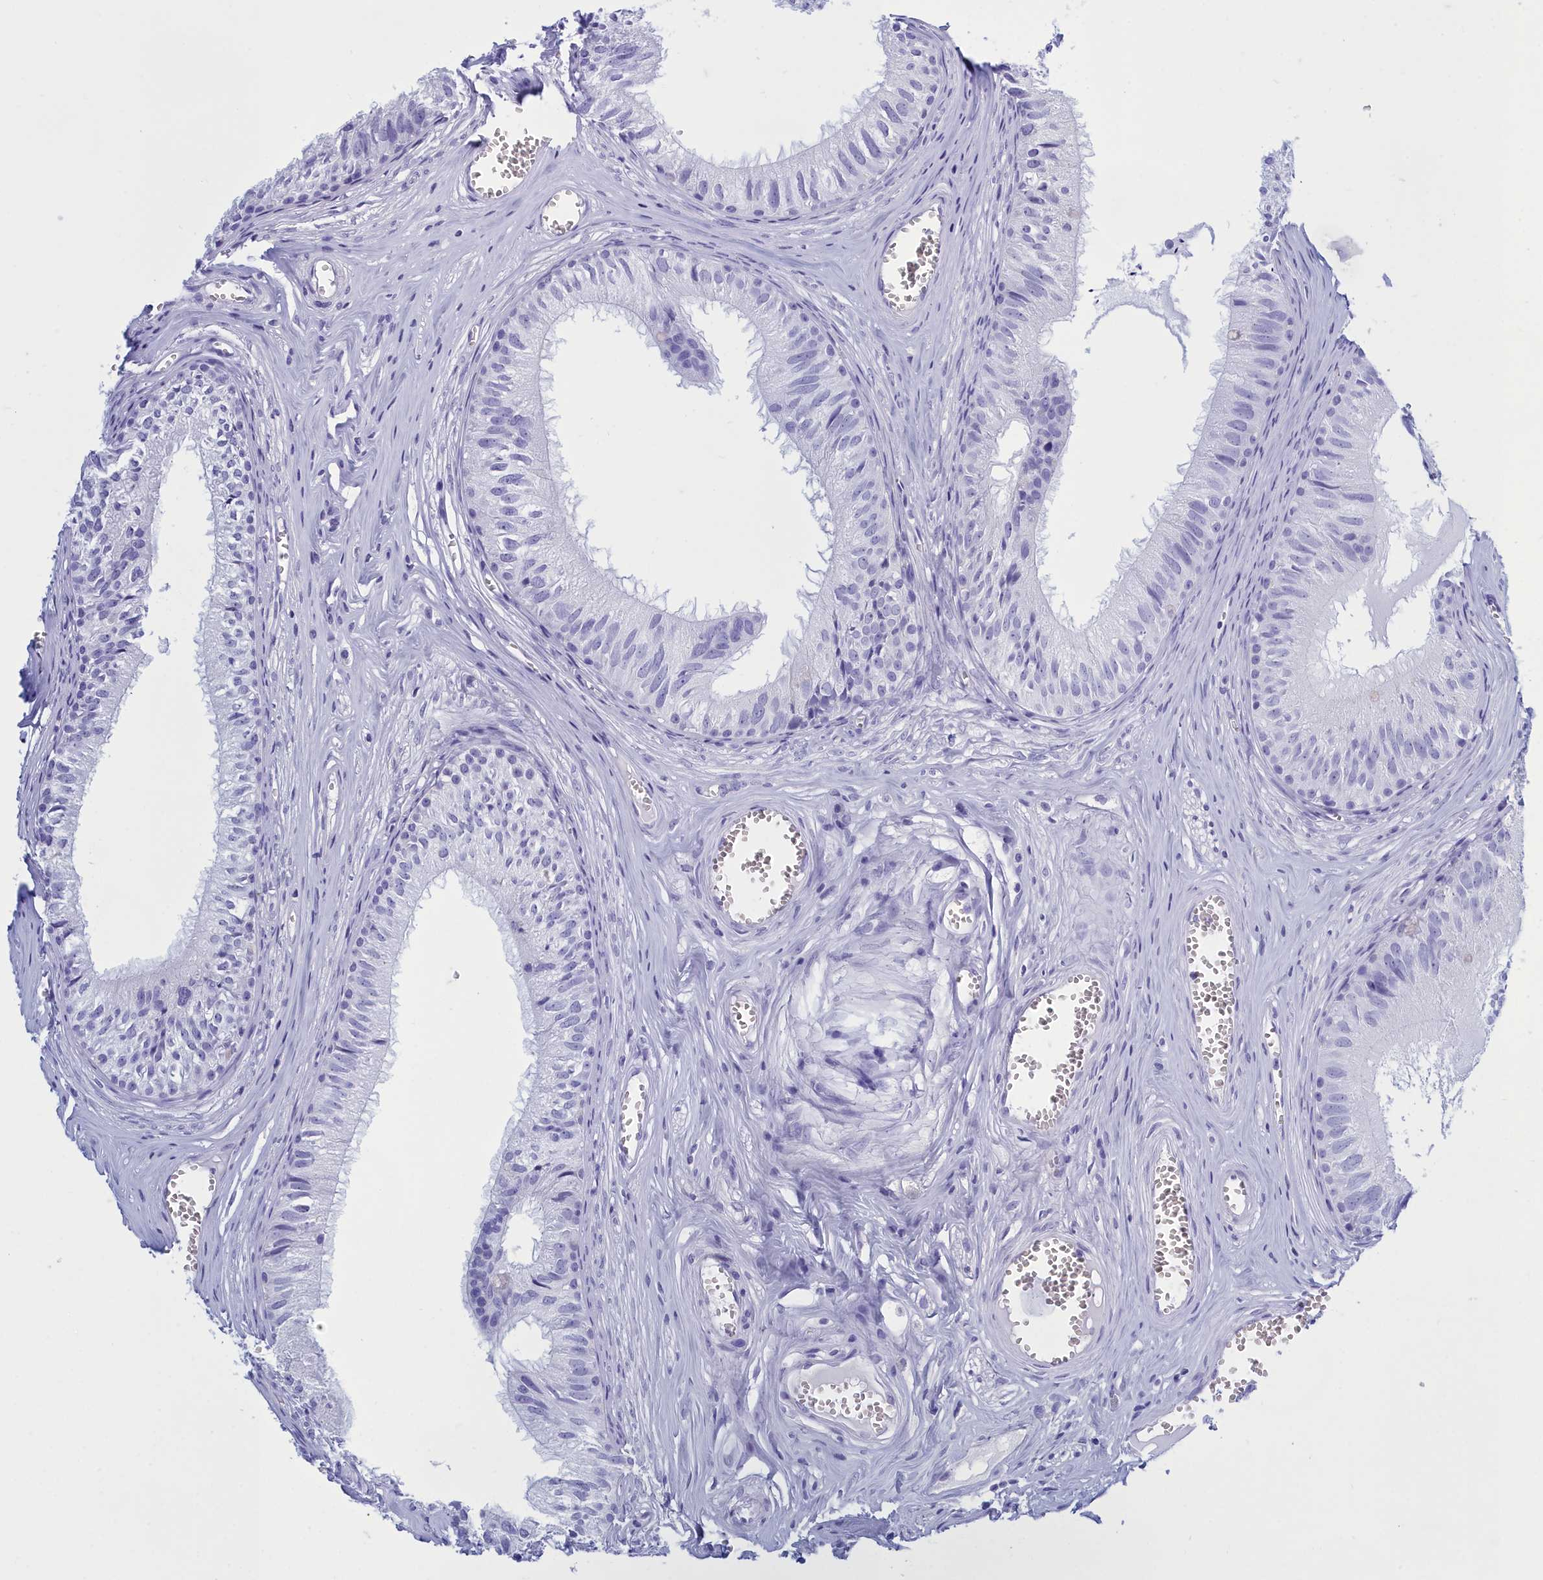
{"staining": {"intensity": "negative", "quantity": "none", "location": "none"}, "tissue": "epididymis", "cell_type": "Glandular cells", "image_type": "normal", "snomed": [{"axis": "morphology", "description": "Normal tissue, NOS"}, {"axis": "topography", "description": "Epididymis"}], "caption": "This is an IHC photomicrograph of benign human epididymis. There is no expression in glandular cells.", "gene": "TMEM97", "patient": {"sex": "male", "age": 36}}